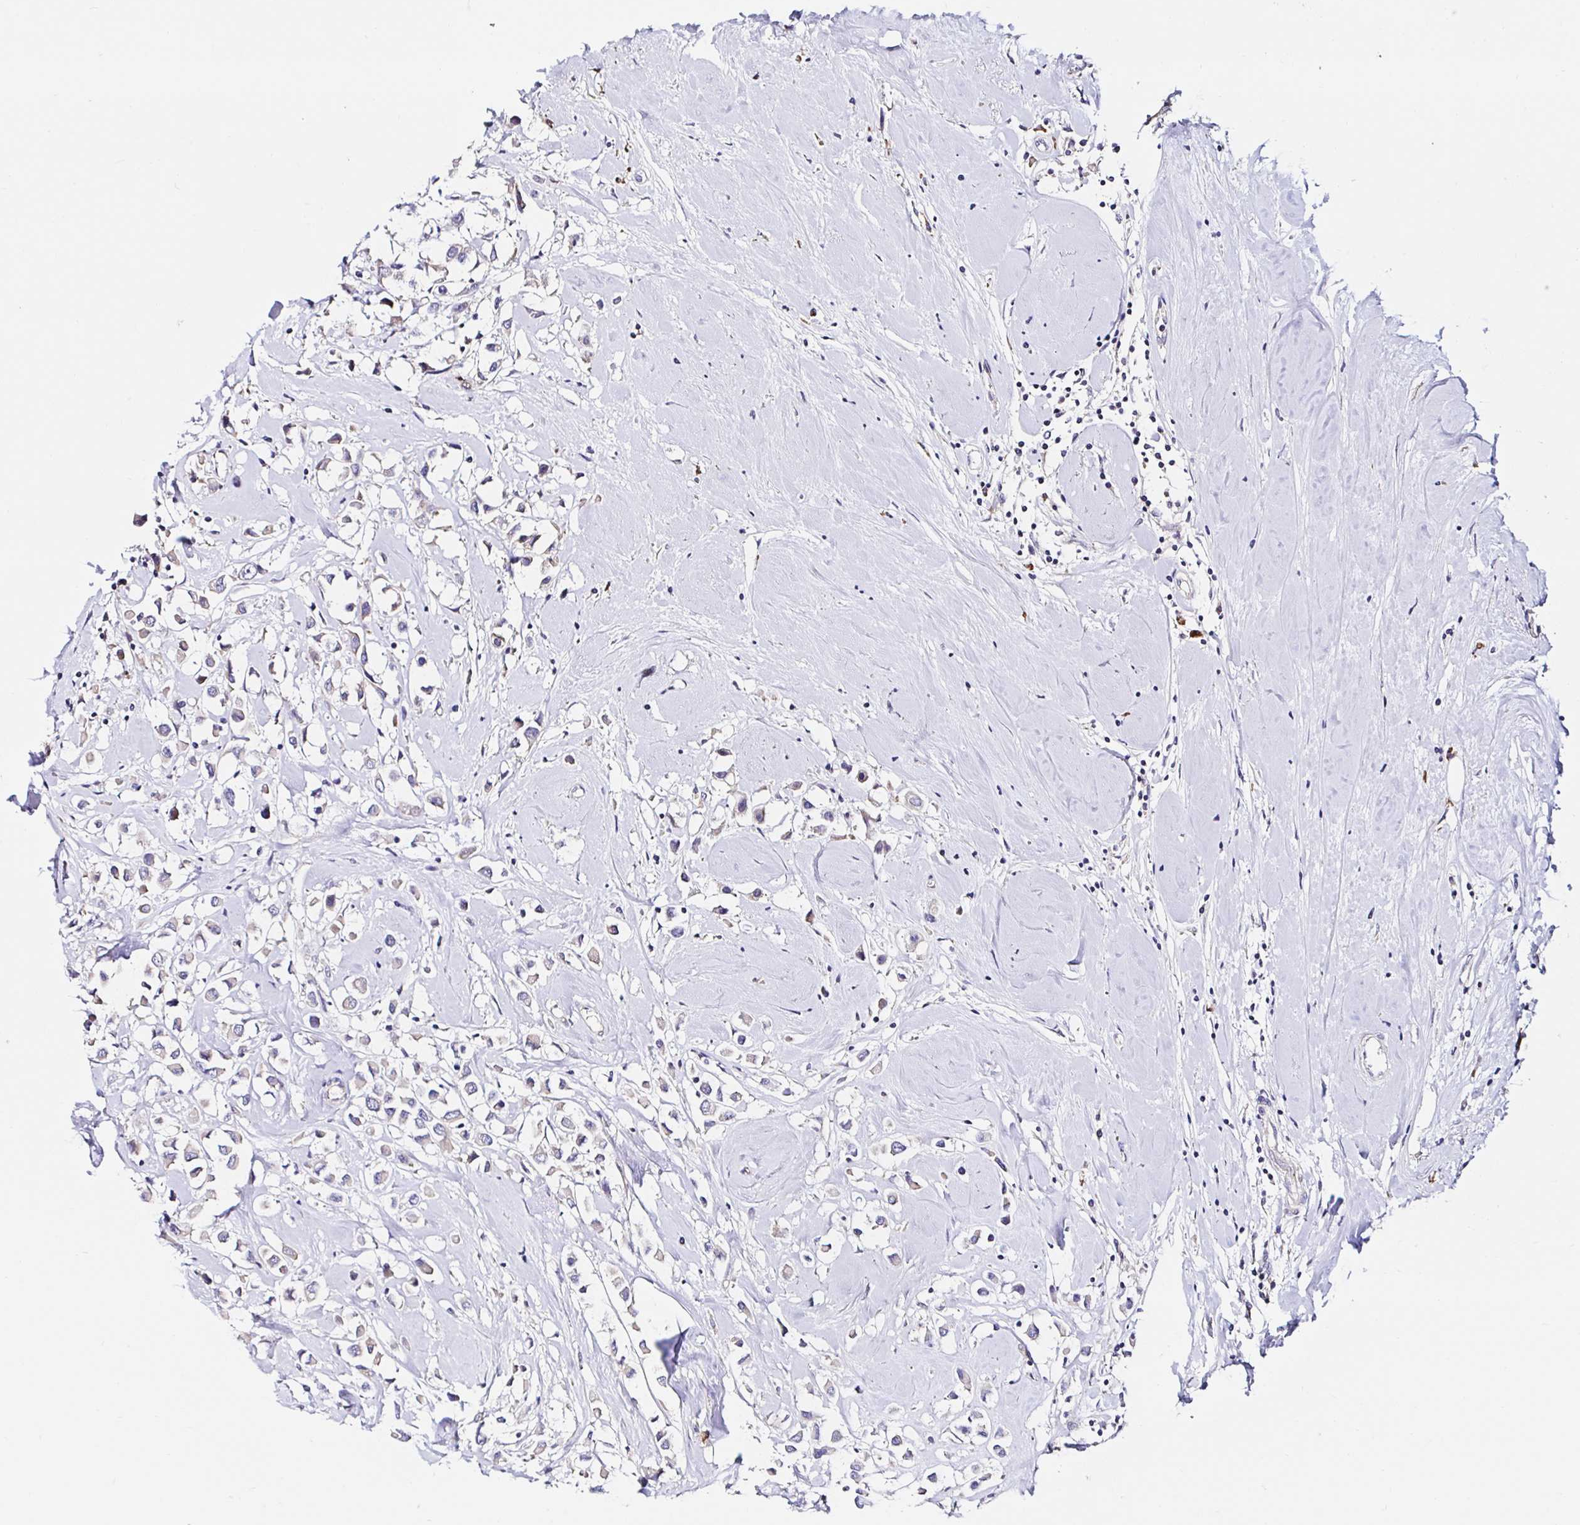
{"staining": {"intensity": "weak", "quantity": "<25%", "location": "cytoplasmic/membranous"}, "tissue": "breast cancer", "cell_type": "Tumor cells", "image_type": "cancer", "snomed": [{"axis": "morphology", "description": "Duct carcinoma"}, {"axis": "topography", "description": "Breast"}], "caption": "Micrograph shows no protein expression in tumor cells of intraductal carcinoma (breast) tissue.", "gene": "VSIG2", "patient": {"sex": "female", "age": 61}}